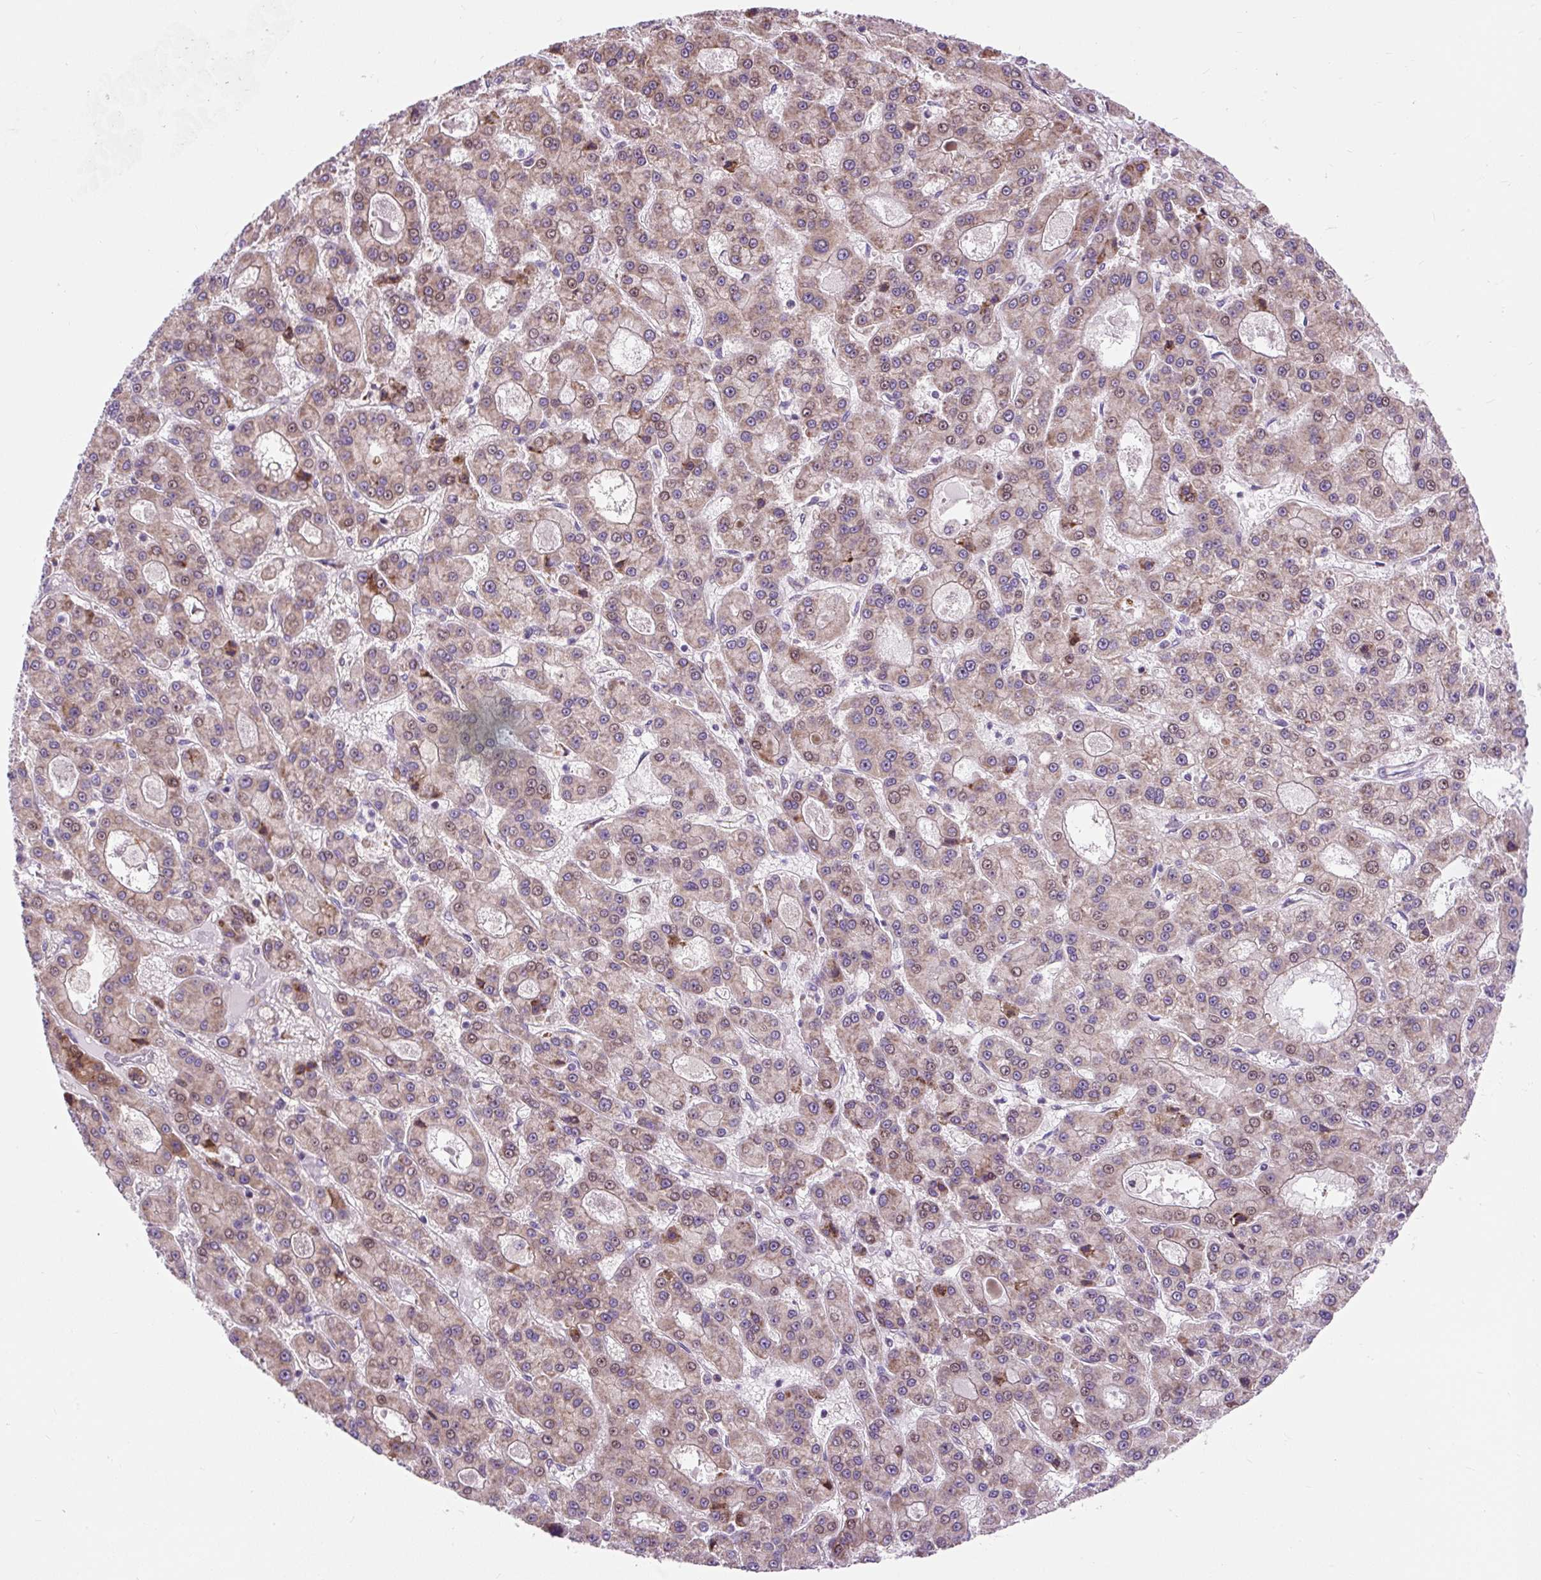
{"staining": {"intensity": "weak", "quantity": ">75%", "location": "cytoplasmic/membranous,nuclear"}, "tissue": "liver cancer", "cell_type": "Tumor cells", "image_type": "cancer", "snomed": [{"axis": "morphology", "description": "Carcinoma, Hepatocellular, NOS"}, {"axis": "topography", "description": "Liver"}], "caption": "This is a photomicrograph of IHC staining of liver cancer, which shows weak positivity in the cytoplasmic/membranous and nuclear of tumor cells.", "gene": "CISD3", "patient": {"sex": "male", "age": 70}}